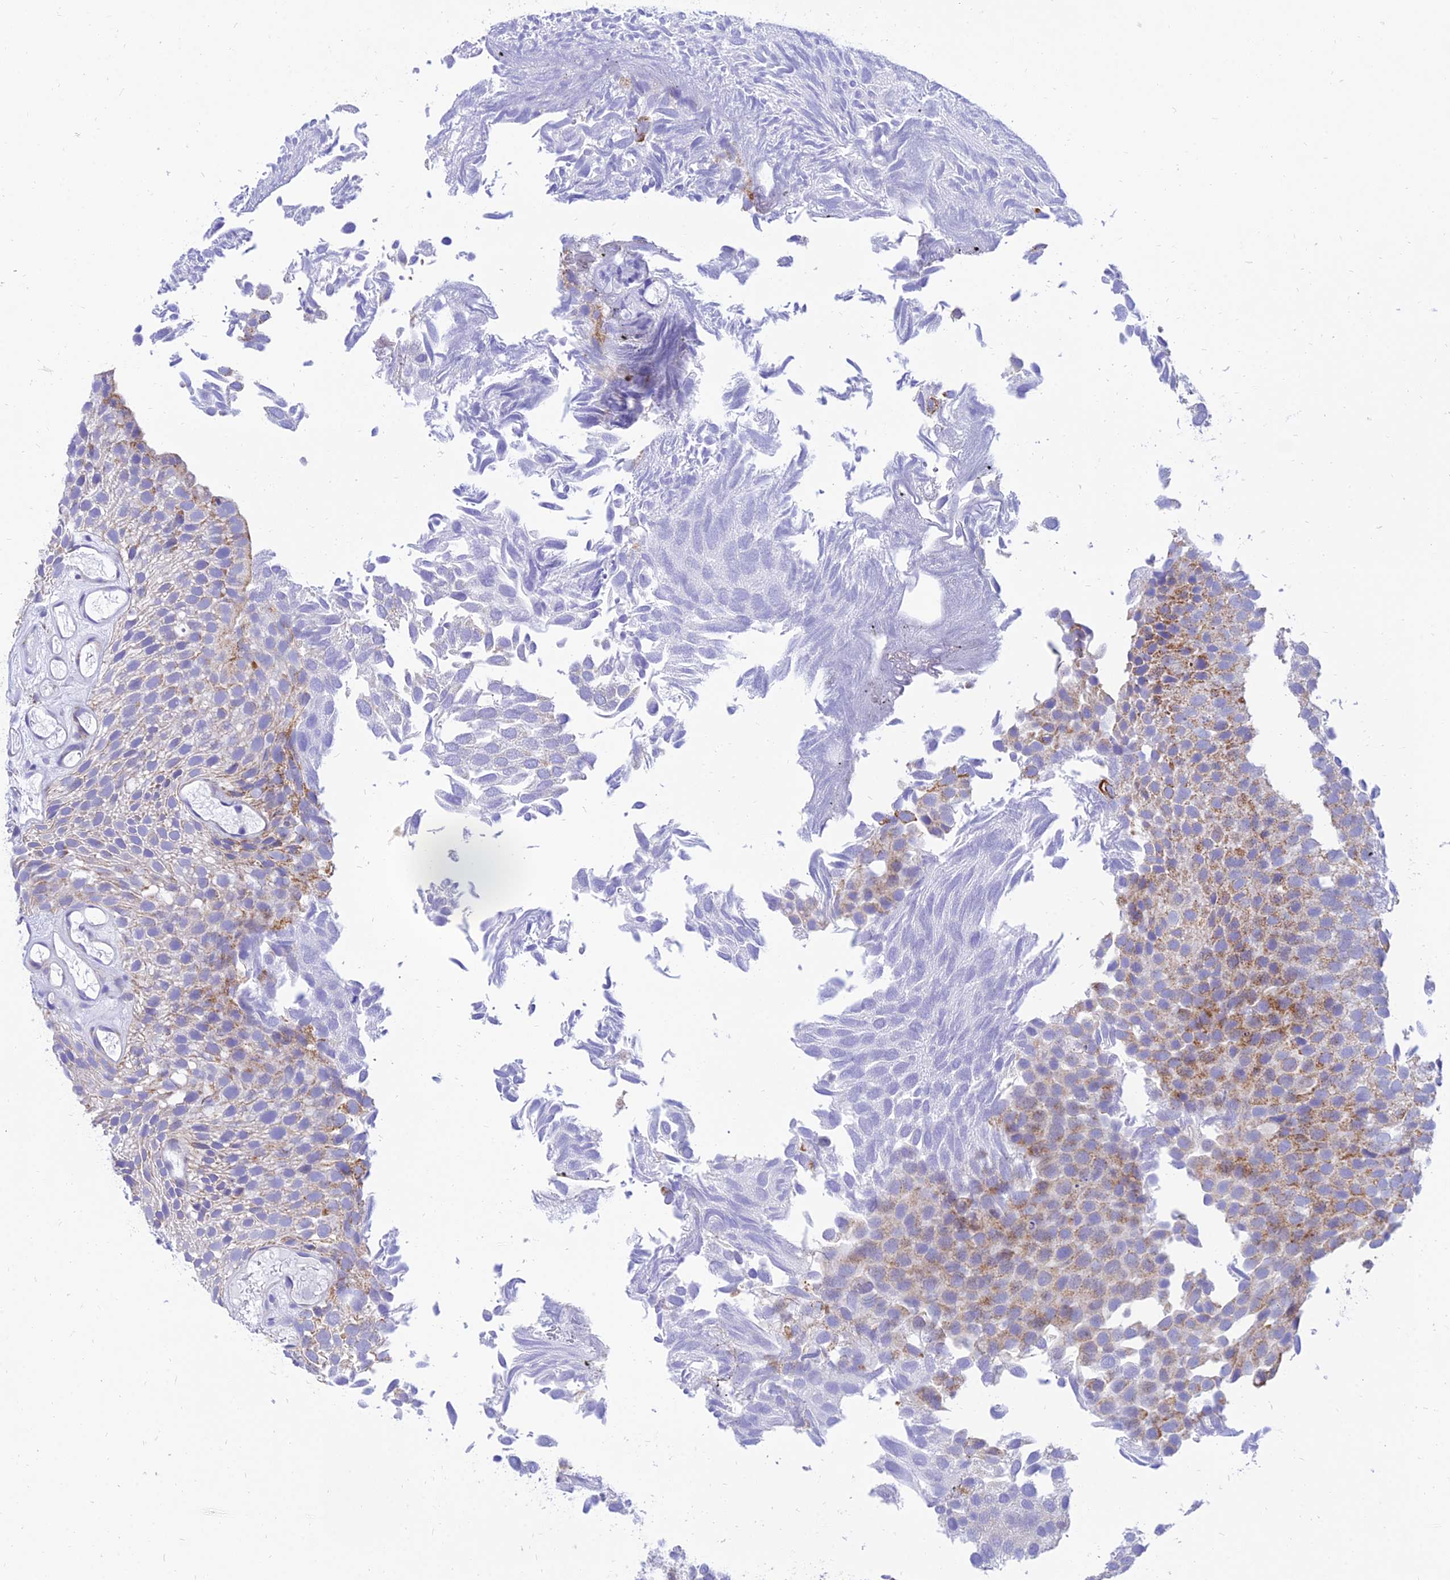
{"staining": {"intensity": "moderate", "quantity": "25%-75%", "location": "cytoplasmic/membranous"}, "tissue": "urothelial cancer", "cell_type": "Tumor cells", "image_type": "cancer", "snomed": [{"axis": "morphology", "description": "Urothelial carcinoma, Low grade"}, {"axis": "topography", "description": "Urinary bladder"}], "caption": "Protein staining displays moderate cytoplasmic/membranous staining in approximately 25%-75% of tumor cells in low-grade urothelial carcinoma. Using DAB (brown) and hematoxylin (blue) stains, captured at high magnification using brightfield microscopy.", "gene": "PKN3", "patient": {"sex": "male", "age": 89}}